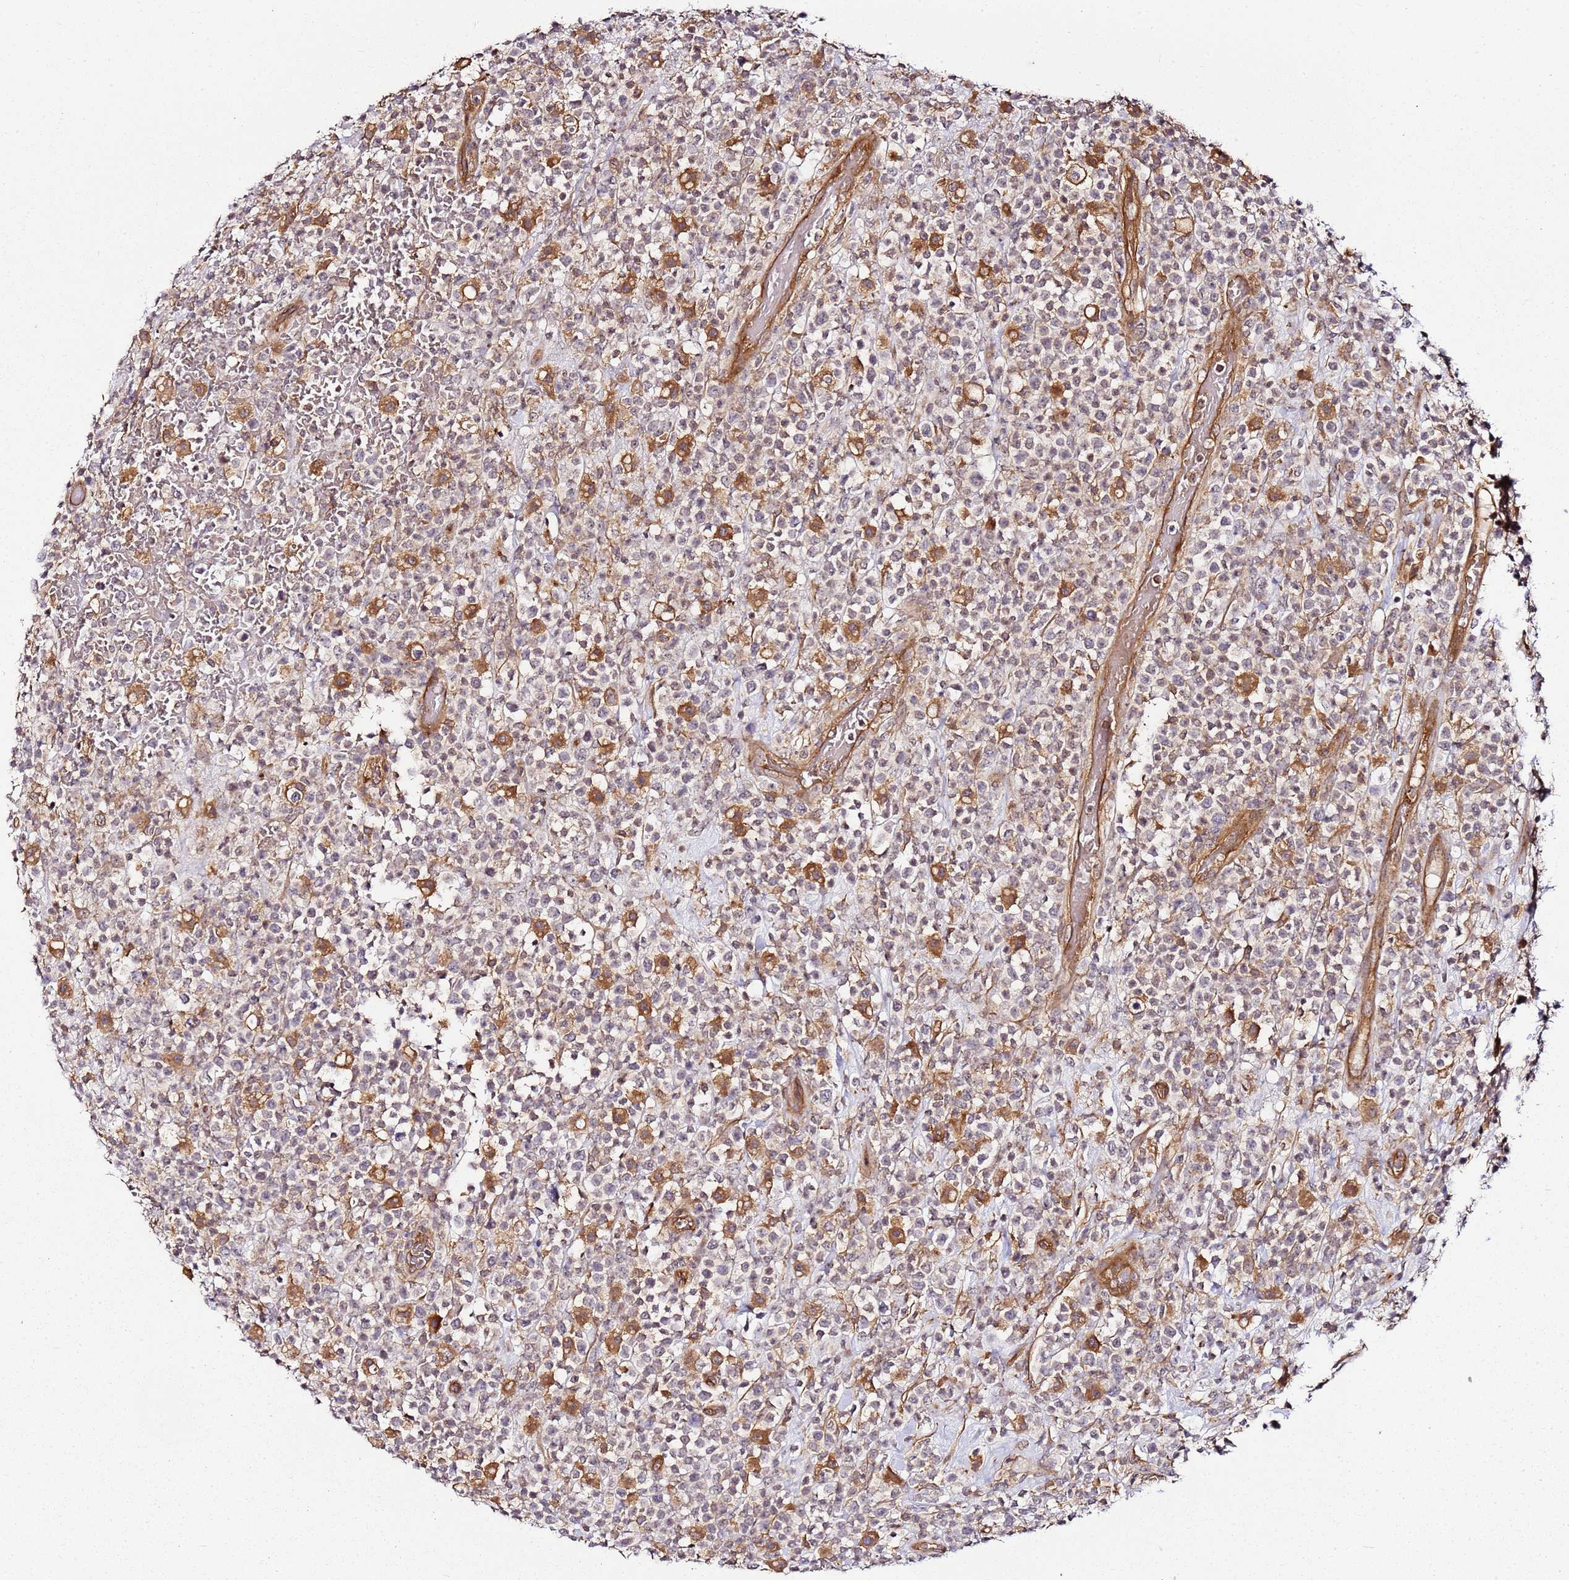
{"staining": {"intensity": "moderate", "quantity": "<25%", "location": "cytoplasmic/membranous"}, "tissue": "lymphoma", "cell_type": "Tumor cells", "image_type": "cancer", "snomed": [{"axis": "morphology", "description": "Malignant lymphoma, non-Hodgkin's type, High grade"}, {"axis": "topography", "description": "Colon"}], "caption": "High-grade malignant lymphoma, non-Hodgkin's type tissue displays moderate cytoplasmic/membranous expression in about <25% of tumor cells, visualized by immunohistochemistry.", "gene": "CCNYL1", "patient": {"sex": "female", "age": 53}}